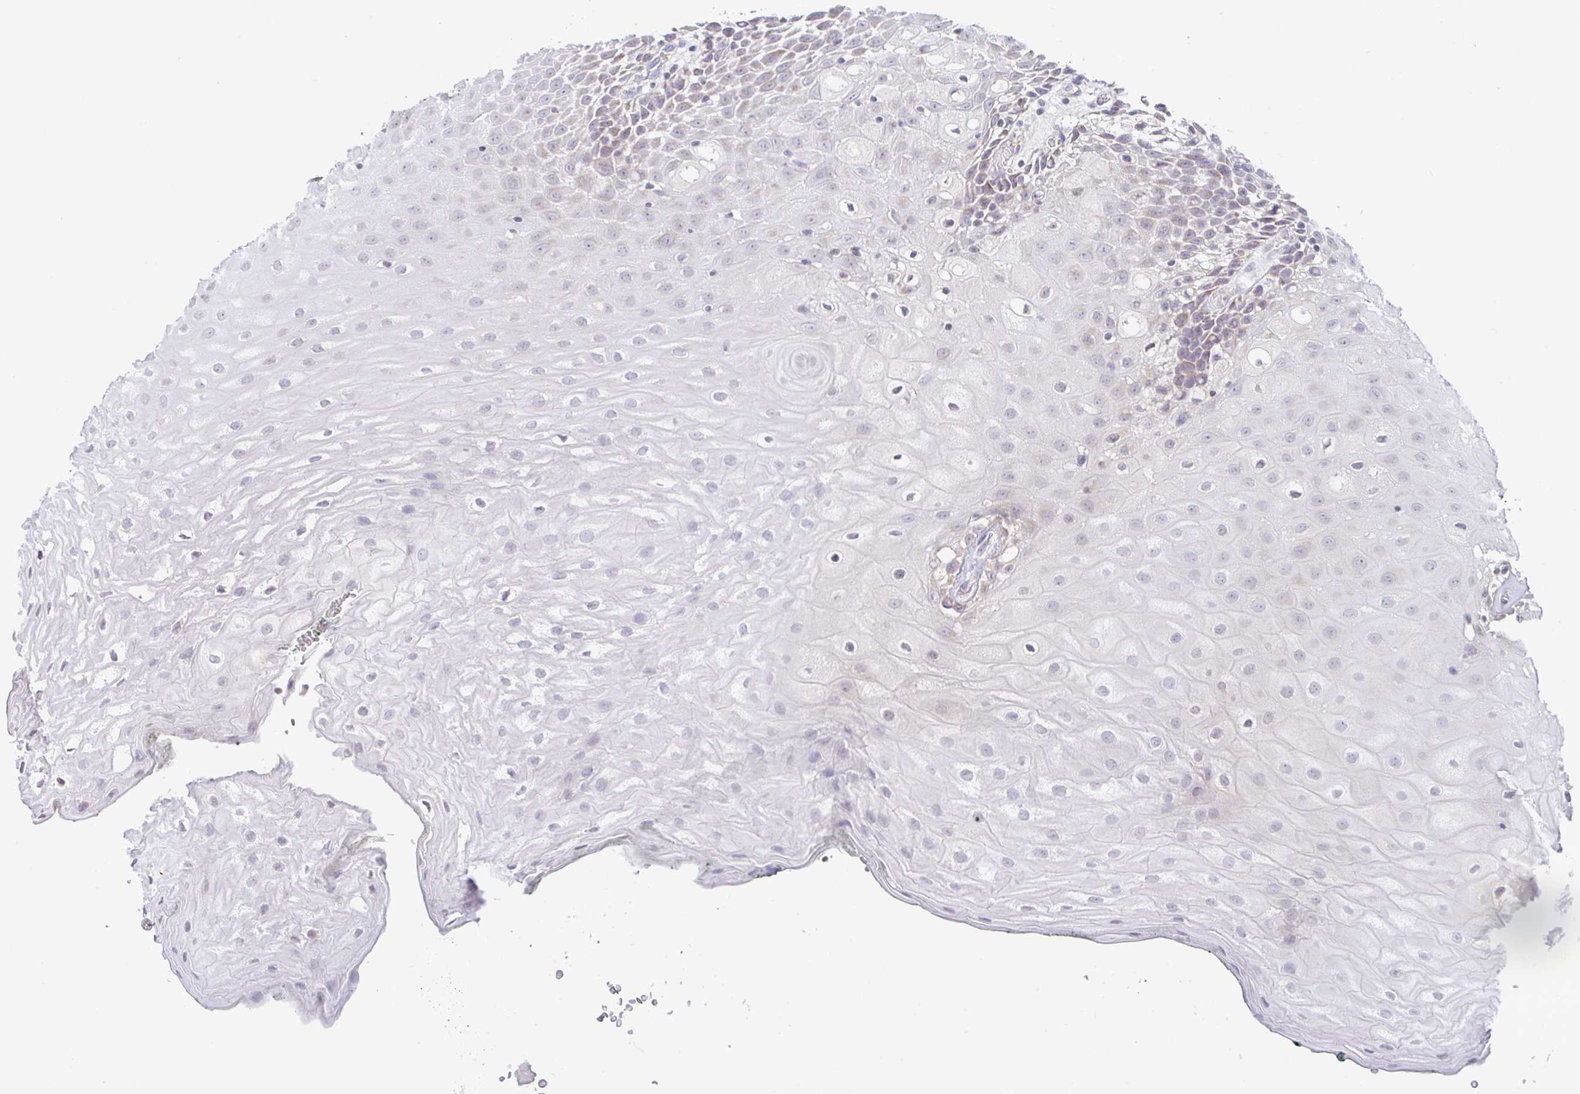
{"staining": {"intensity": "weak", "quantity": "<25%", "location": "cytoplasmic/membranous"}, "tissue": "oral mucosa", "cell_type": "Squamous epithelial cells", "image_type": "normal", "snomed": [{"axis": "morphology", "description": "Normal tissue, NOS"}, {"axis": "morphology", "description": "Squamous cell carcinoma, NOS"}, {"axis": "topography", "description": "Oral tissue"}, {"axis": "topography", "description": "Head-Neck"}], "caption": "DAB (3,3'-diaminobenzidine) immunohistochemical staining of normal oral mucosa demonstrates no significant staining in squamous epithelial cells. (Brightfield microscopy of DAB (3,3'-diaminobenzidine) immunohistochemistry (IHC) at high magnification).", "gene": "PLCD4", "patient": {"sex": "male", "age": 64}}